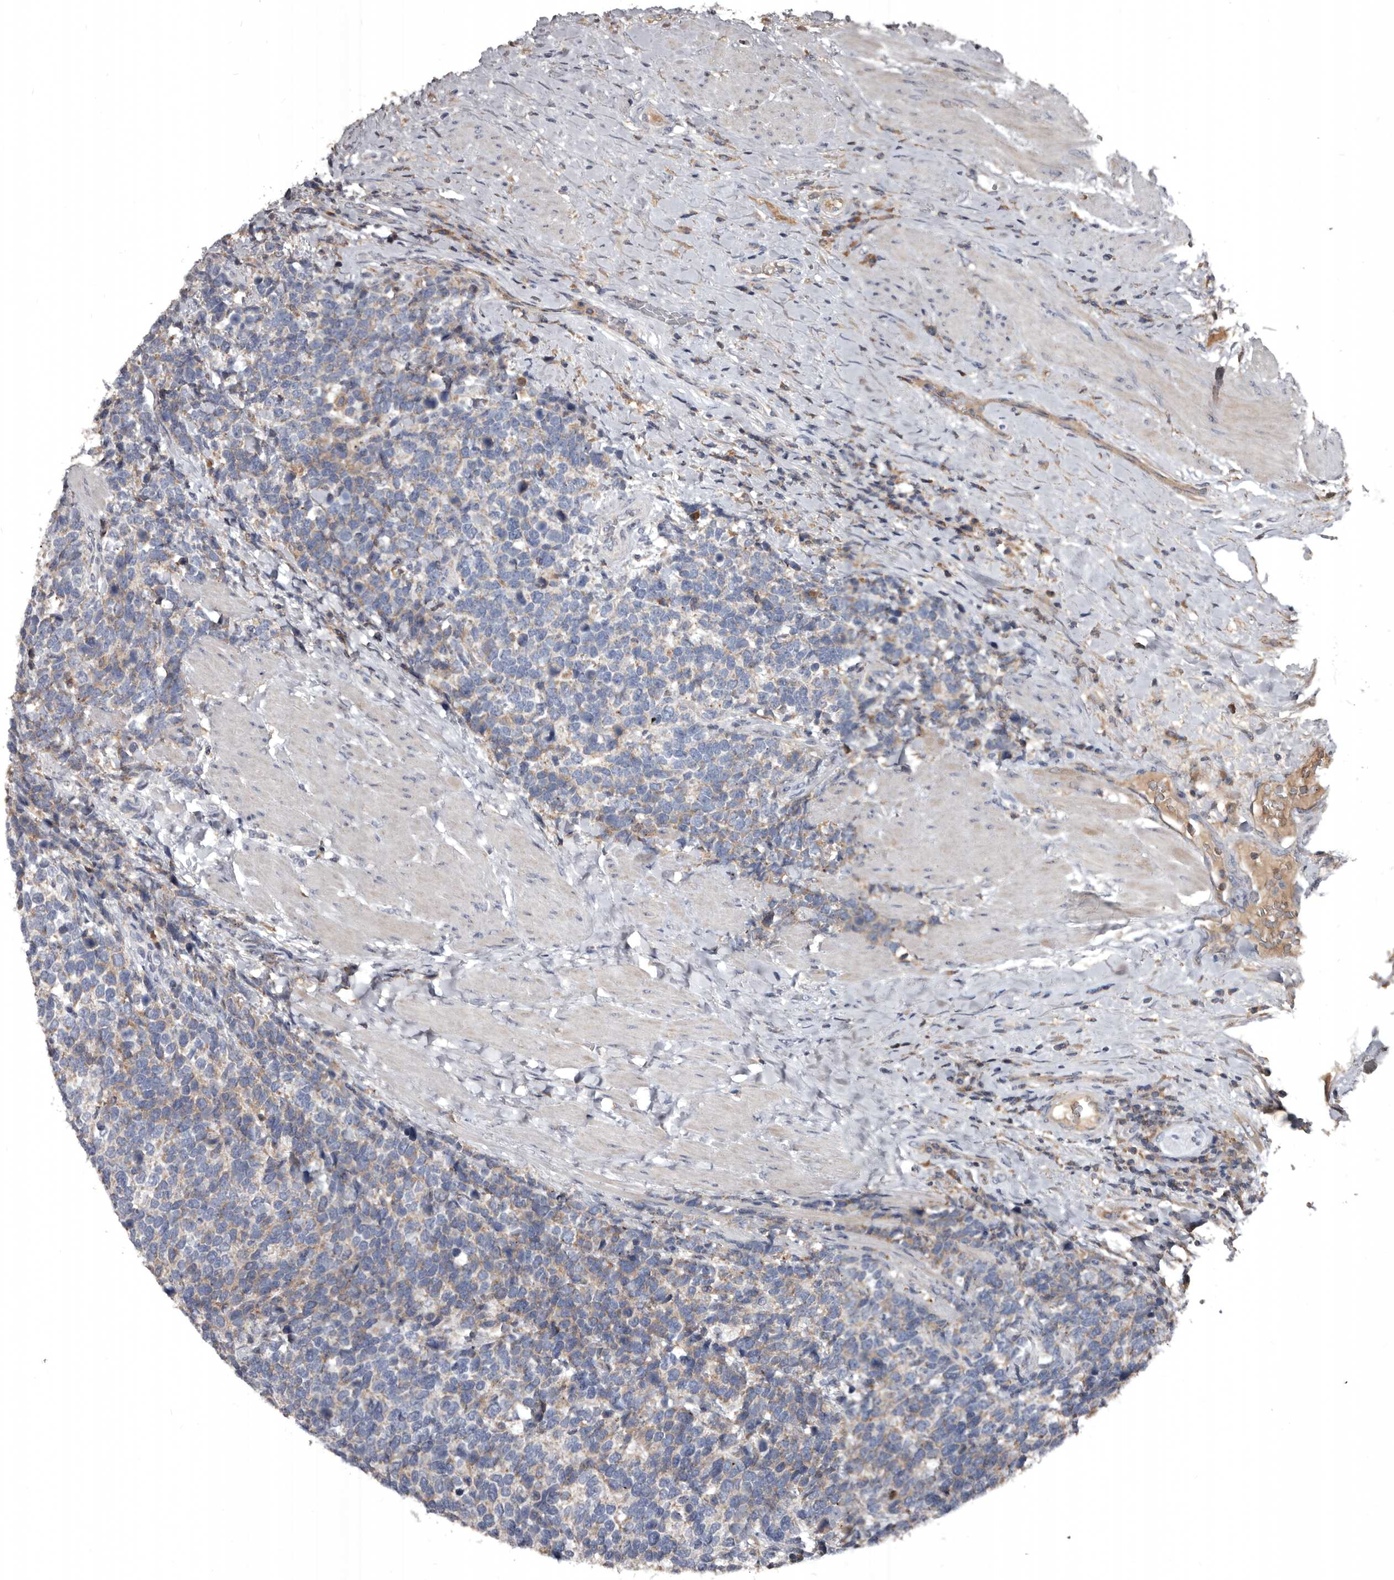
{"staining": {"intensity": "weak", "quantity": "<25%", "location": "cytoplasmic/membranous"}, "tissue": "urothelial cancer", "cell_type": "Tumor cells", "image_type": "cancer", "snomed": [{"axis": "morphology", "description": "Urothelial carcinoma, High grade"}, {"axis": "topography", "description": "Urinary bladder"}], "caption": "Immunohistochemical staining of human urothelial cancer displays no significant positivity in tumor cells.", "gene": "GREB1", "patient": {"sex": "female", "age": 82}}